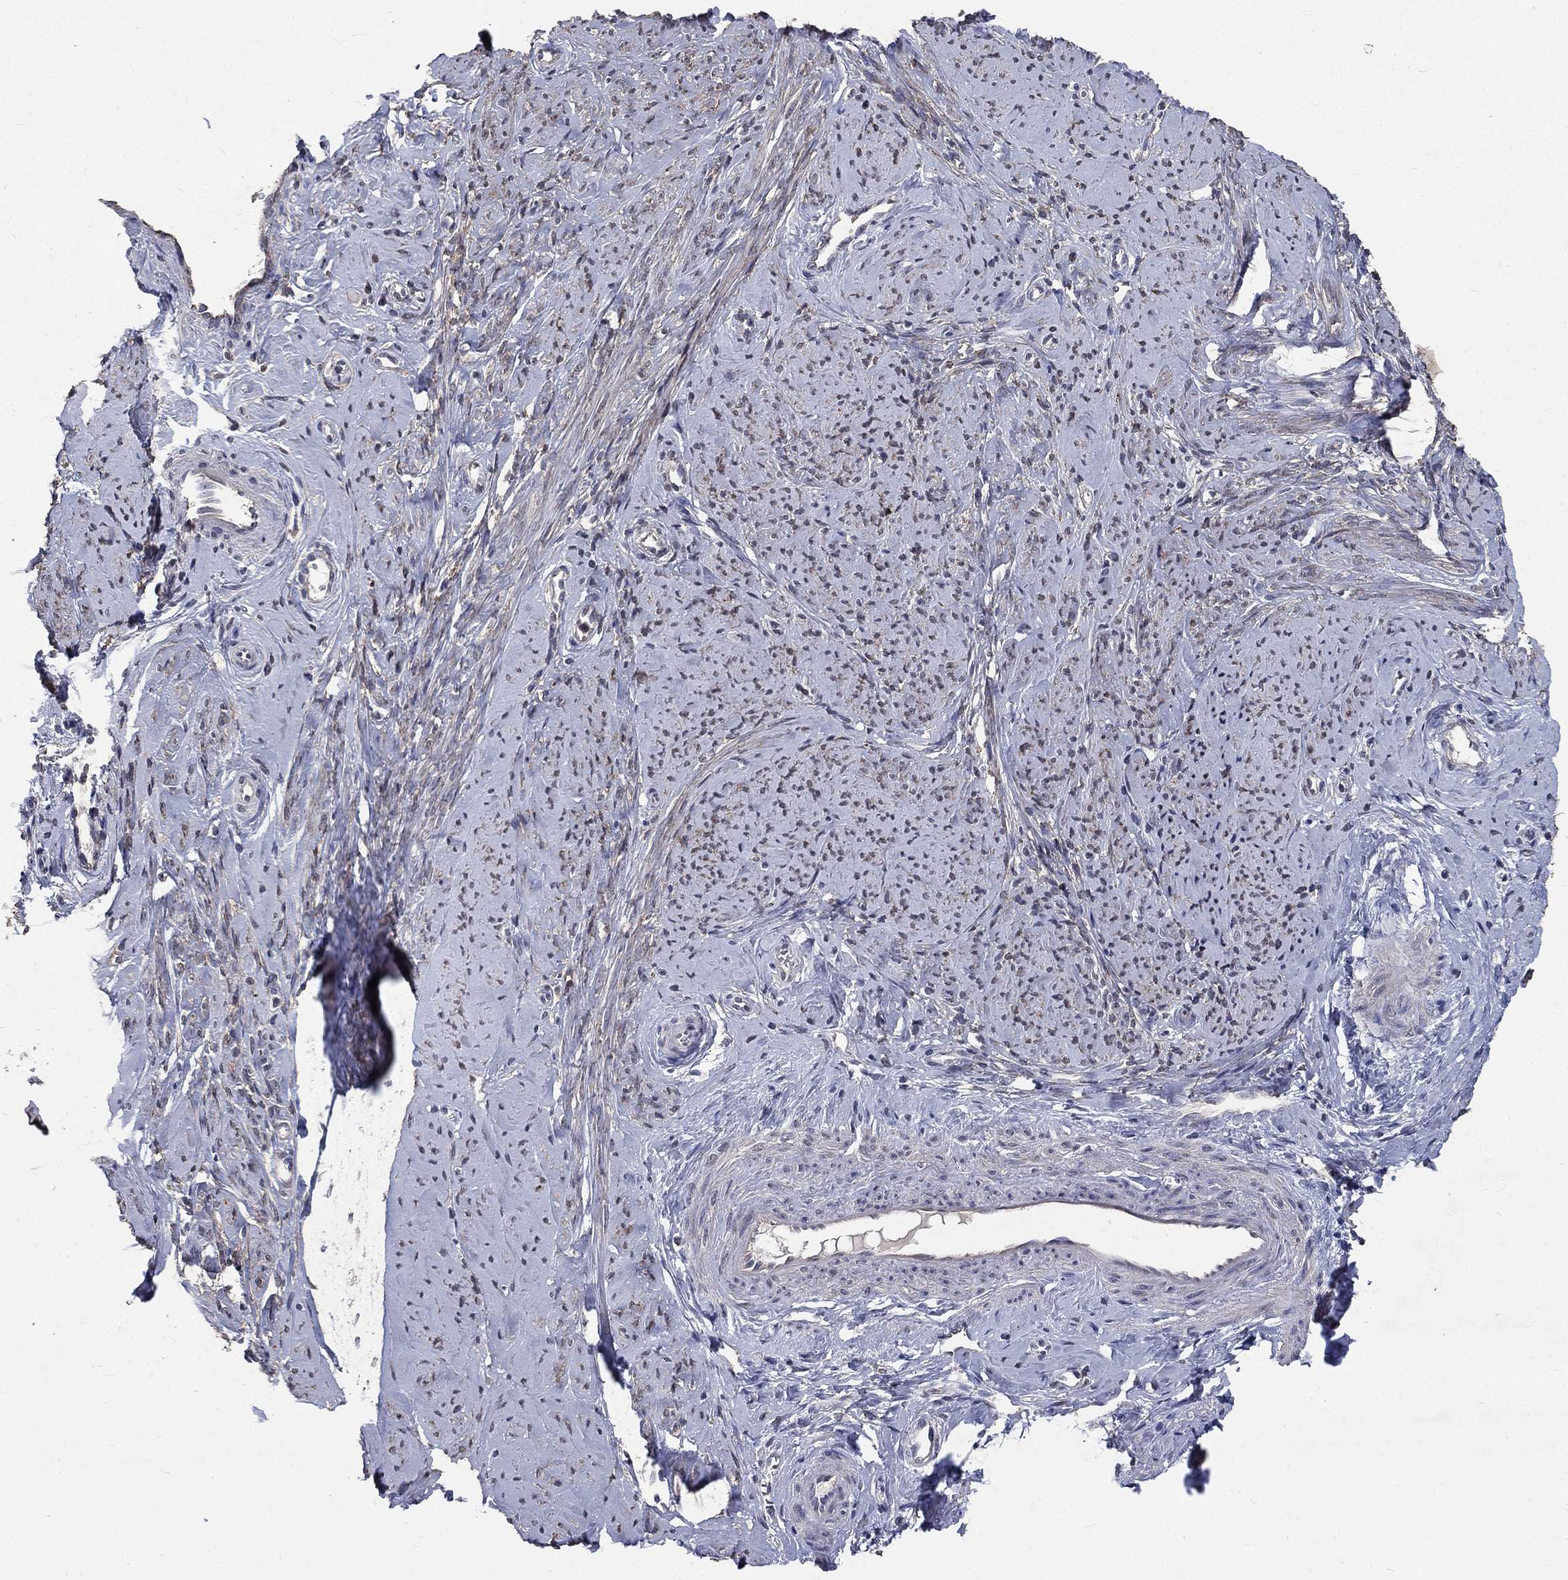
{"staining": {"intensity": "strong", "quantity": "<25%", "location": "cytoplasmic/membranous"}, "tissue": "smooth muscle", "cell_type": "Smooth muscle cells", "image_type": "normal", "snomed": [{"axis": "morphology", "description": "Normal tissue, NOS"}, {"axis": "topography", "description": "Smooth muscle"}], "caption": "Immunohistochemical staining of unremarkable smooth muscle exhibits medium levels of strong cytoplasmic/membranous staining in approximately <25% of smooth muscle cells.", "gene": "CHST5", "patient": {"sex": "female", "age": 48}}